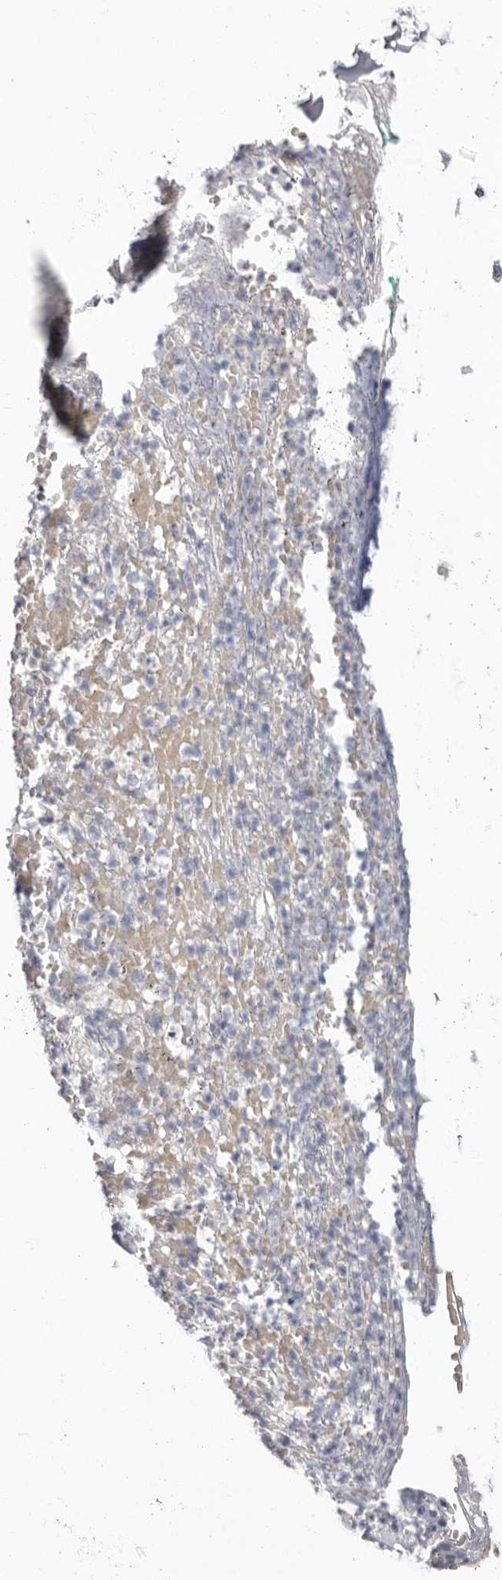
{"staining": {"intensity": "negative", "quantity": "none", "location": "none"}, "tissue": "adipose tissue", "cell_type": "Adipocytes", "image_type": "normal", "snomed": [{"axis": "morphology", "description": "Normal tissue, NOS"}, {"axis": "morphology", "description": "Basal cell carcinoma"}, {"axis": "topography", "description": "Cartilage tissue"}, {"axis": "topography", "description": "Nasopharynx"}, {"axis": "topography", "description": "Oral tissue"}], "caption": "High magnification brightfield microscopy of normal adipose tissue stained with DAB (3,3'-diaminobenzidine) (brown) and counterstained with hematoxylin (blue): adipocytes show no significant expression. Brightfield microscopy of IHC stained with DAB (brown) and hematoxylin (blue), captured at high magnification.", "gene": "S1PR5", "patient": {"sex": "female", "age": 77}}